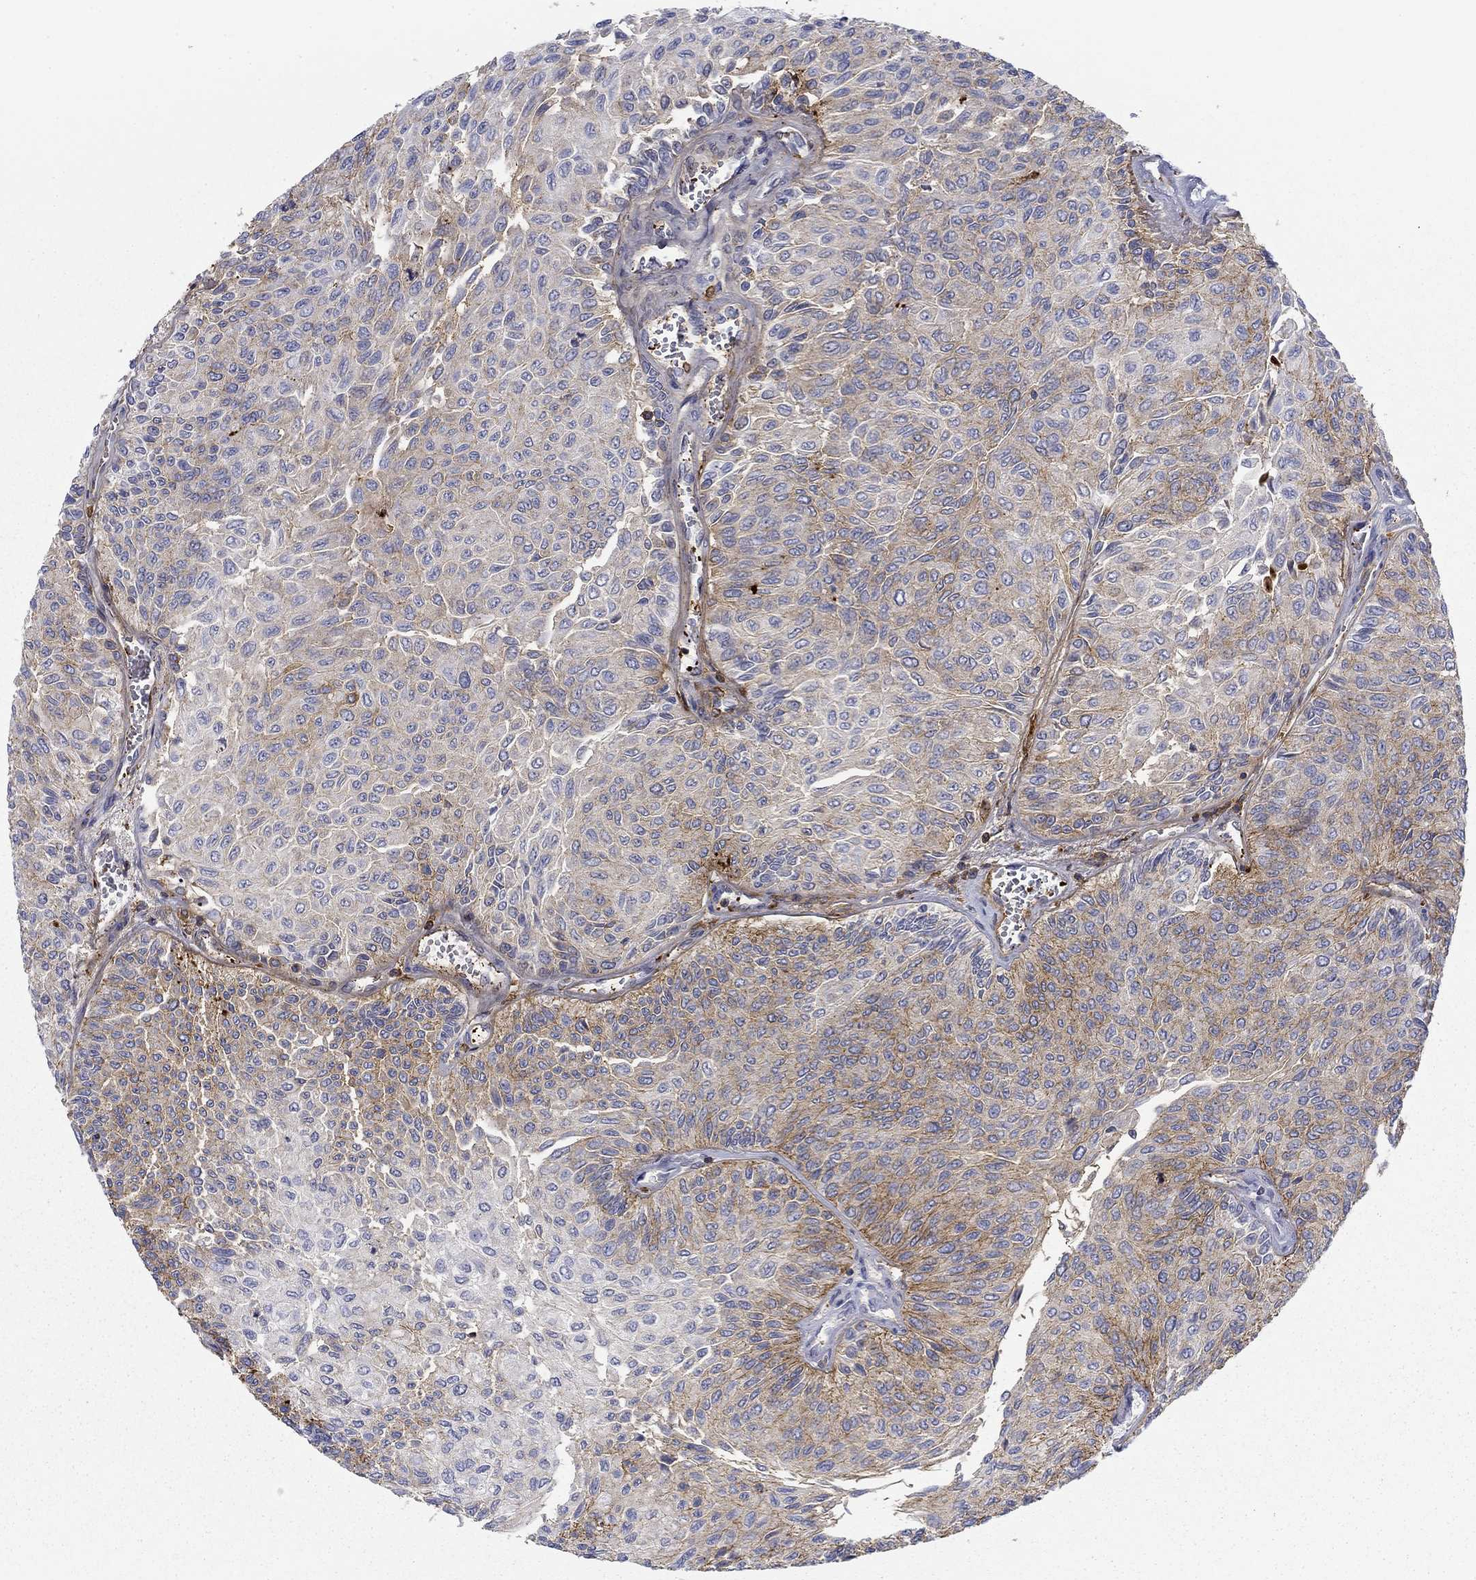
{"staining": {"intensity": "strong", "quantity": "25%-75%", "location": "cytoplasmic/membranous"}, "tissue": "urothelial cancer", "cell_type": "Tumor cells", "image_type": "cancer", "snomed": [{"axis": "morphology", "description": "Urothelial carcinoma, Low grade"}, {"axis": "topography", "description": "Ureter, NOS"}, {"axis": "topography", "description": "Urinary bladder"}], "caption": "There is high levels of strong cytoplasmic/membranous positivity in tumor cells of urothelial cancer, as demonstrated by immunohistochemical staining (brown color).", "gene": "GPC1", "patient": {"sex": "male", "age": 78}}